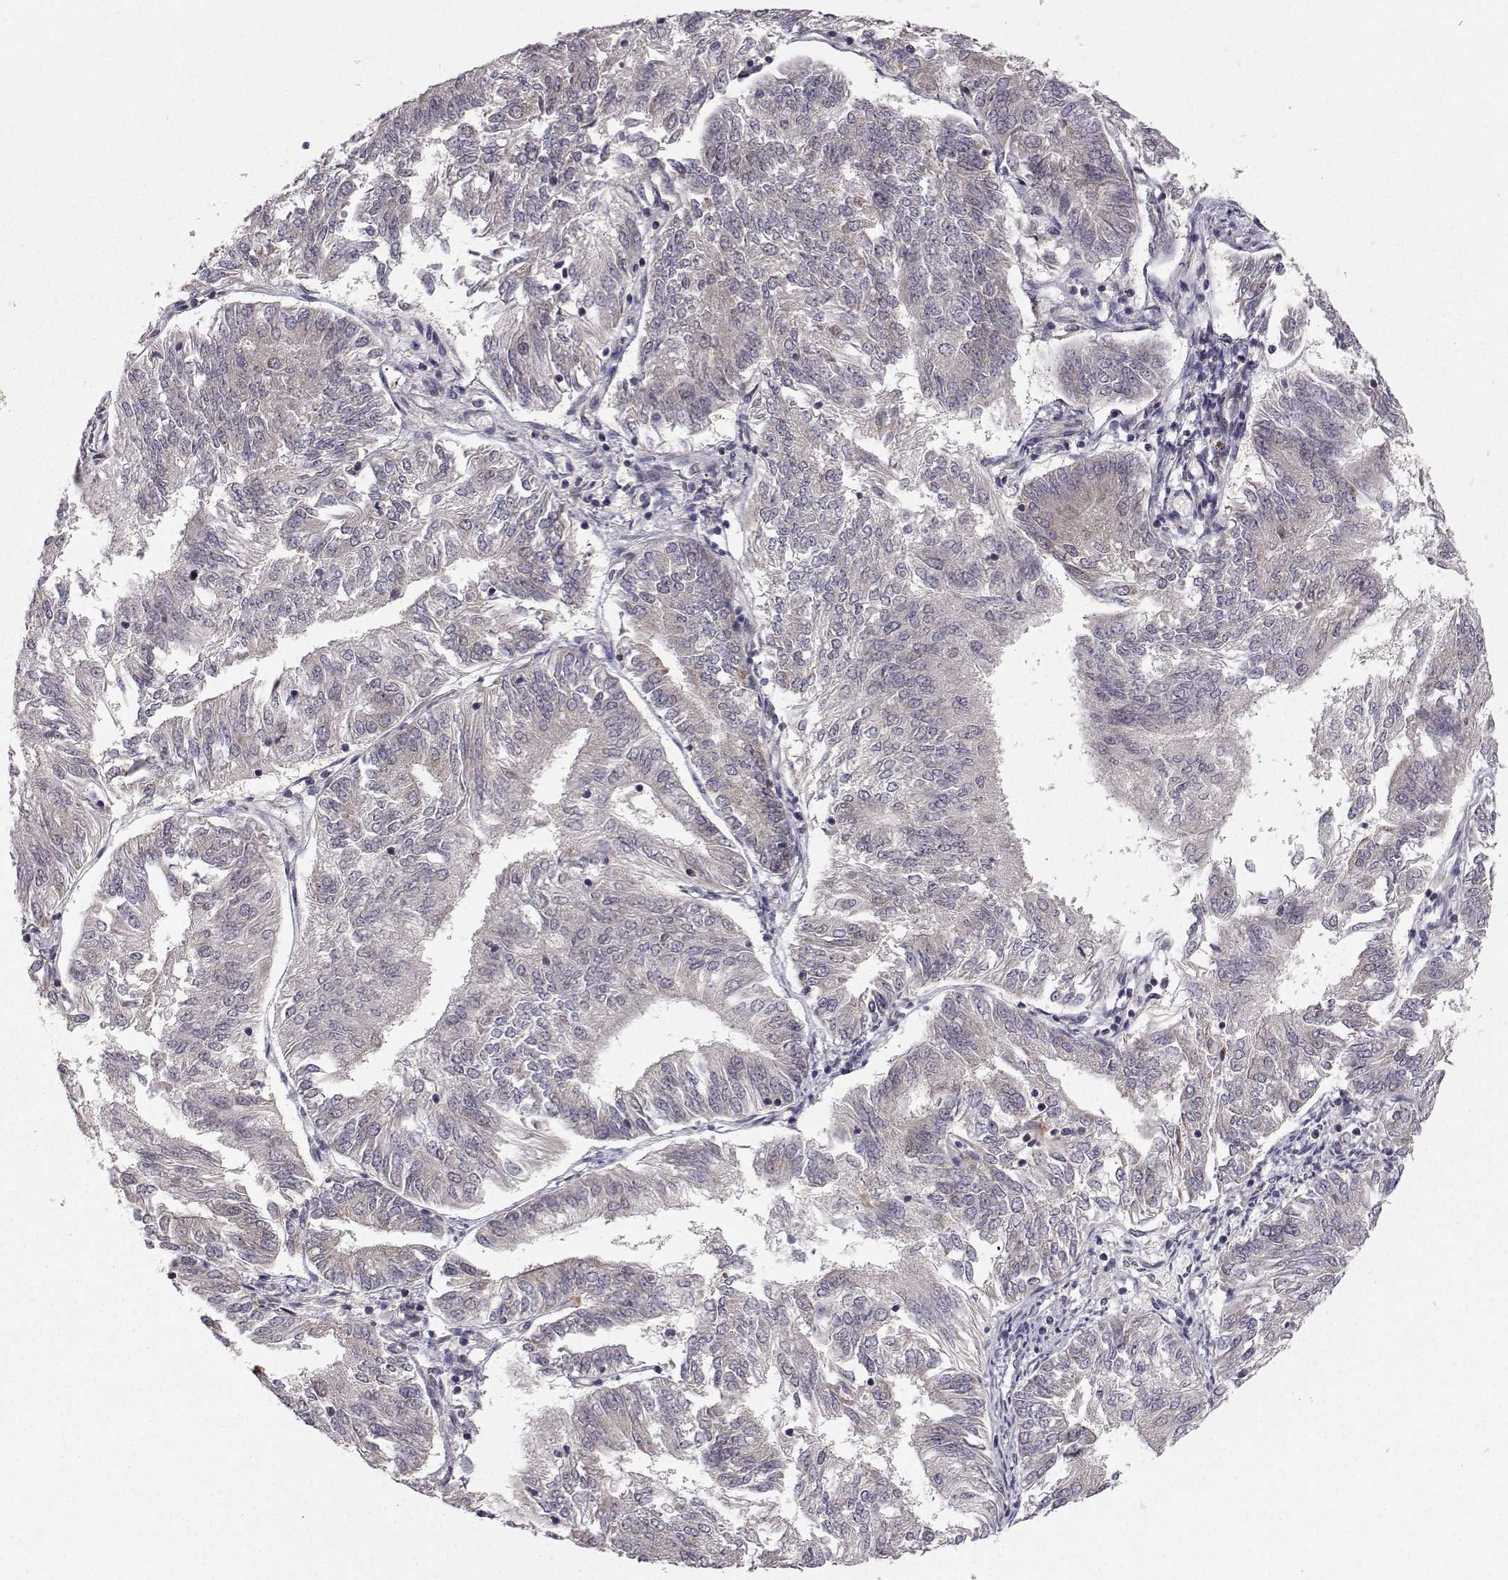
{"staining": {"intensity": "negative", "quantity": "none", "location": "none"}, "tissue": "endometrial cancer", "cell_type": "Tumor cells", "image_type": "cancer", "snomed": [{"axis": "morphology", "description": "Adenocarcinoma, NOS"}, {"axis": "topography", "description": "Endometrium"}], "caption": "High power microscopy image of an IHC photomicrograph of adenocarcinoma (endometrial), revealing no significant expression in tumor cells. Brightfield microscopy of immunohistochemistry (IHC) stained with DAB (3,3'-diaminobenzidine) (brown) and hematoxylin (blue), captured at high magnification.", "gene": "PKN2", "patient": {"sex": "female", "age": 58}}